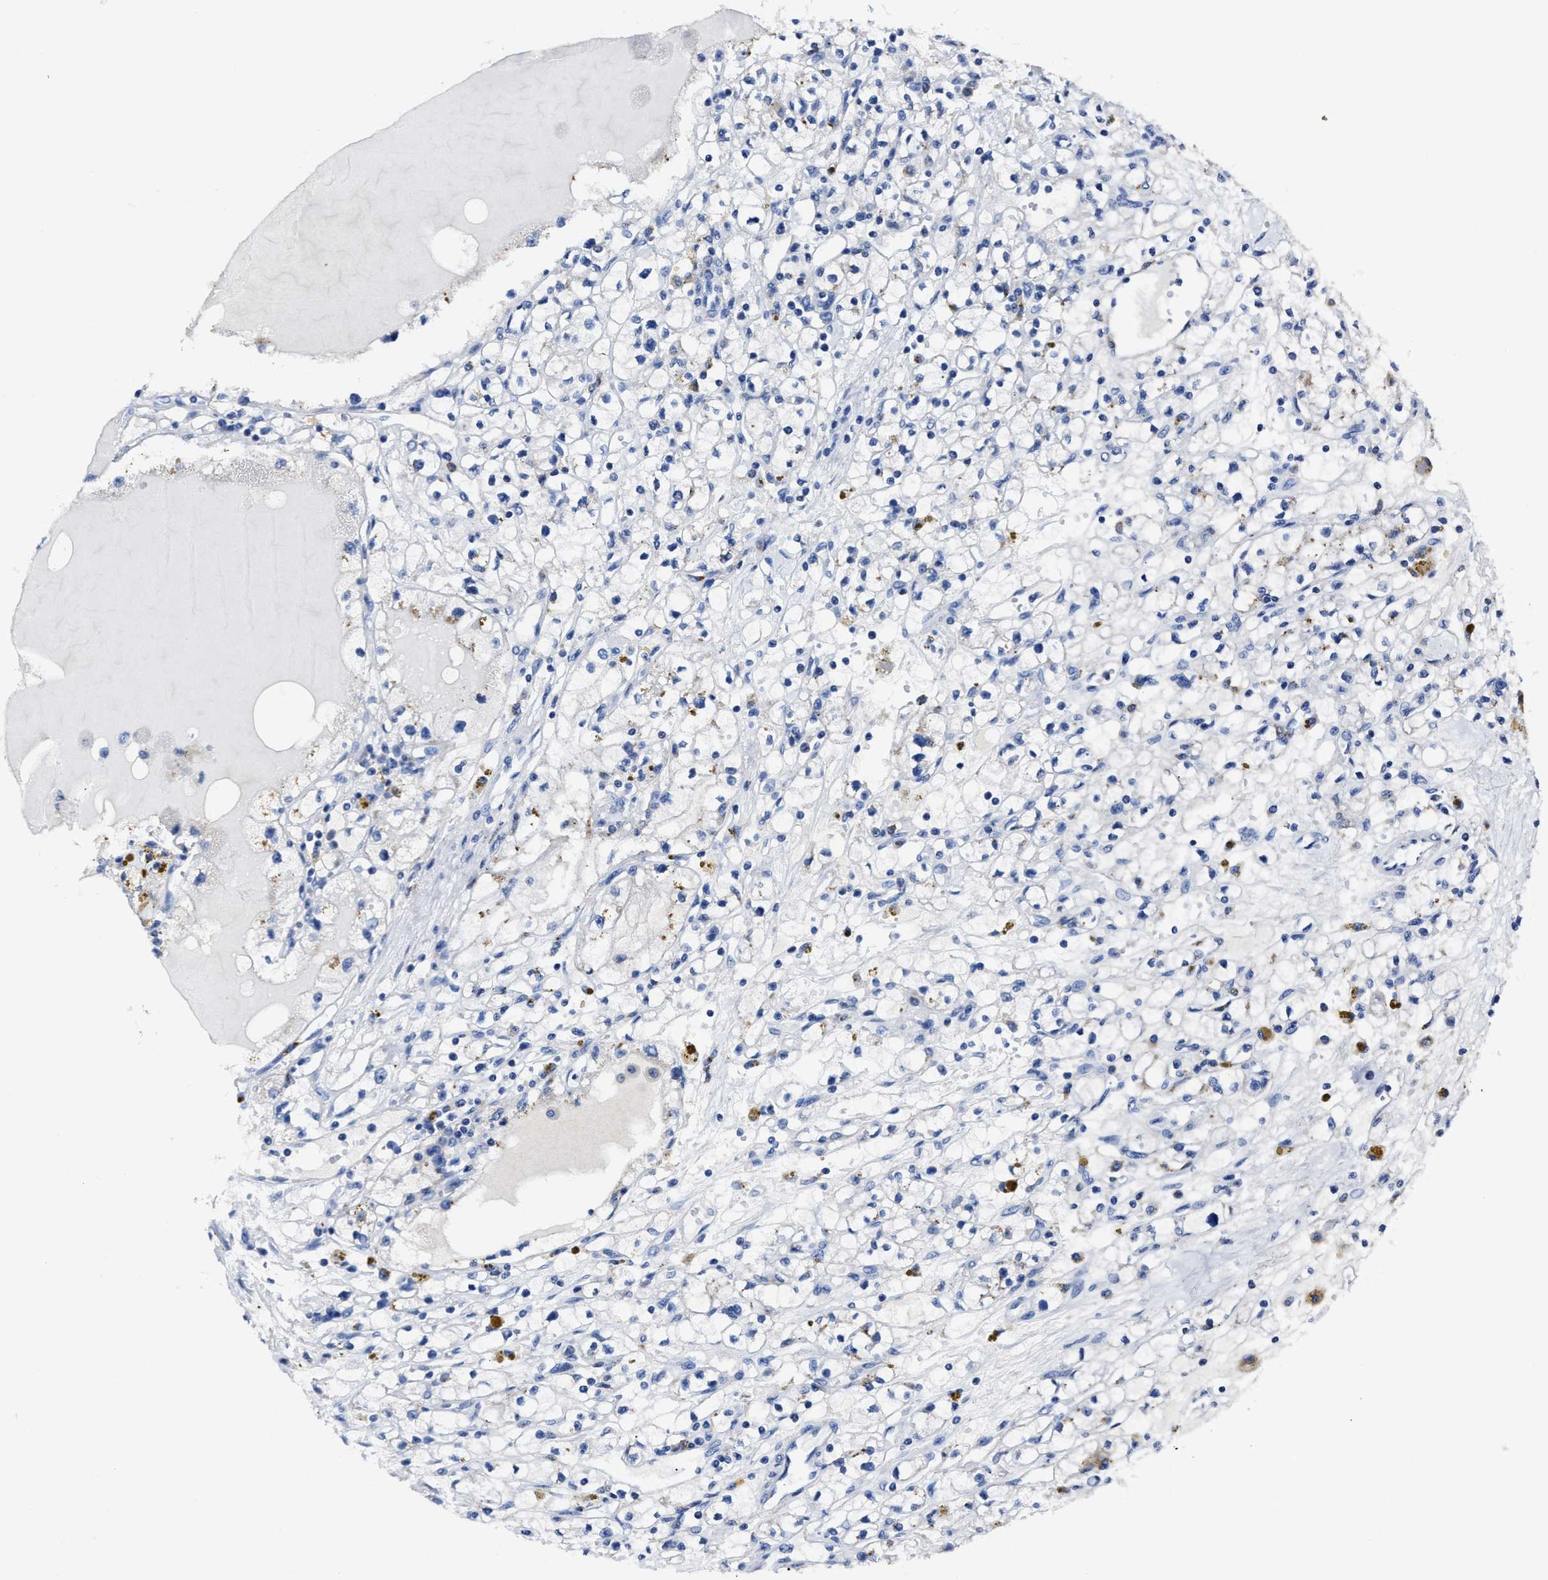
{"staining": {"intensity": "weak", "quantity": "<25%", "location": "cytoplasmic/membranous"}, "tissue": "renal cancer", "cell_type": "Tumor cells", "image_type": "cancer", "snomed": [{"axis": "morphology", "description": "Adenocarcinoma, NOS"}, {"axis": "topography", "description": "Kidney"}], "caption": "An immunohistochemistry histopathology image of renal cancer is shown. There is no staining in tumor cells of renal cancer.", "gene": "LAMTOR4", "patient": {"sex": "male", "age": 56}}